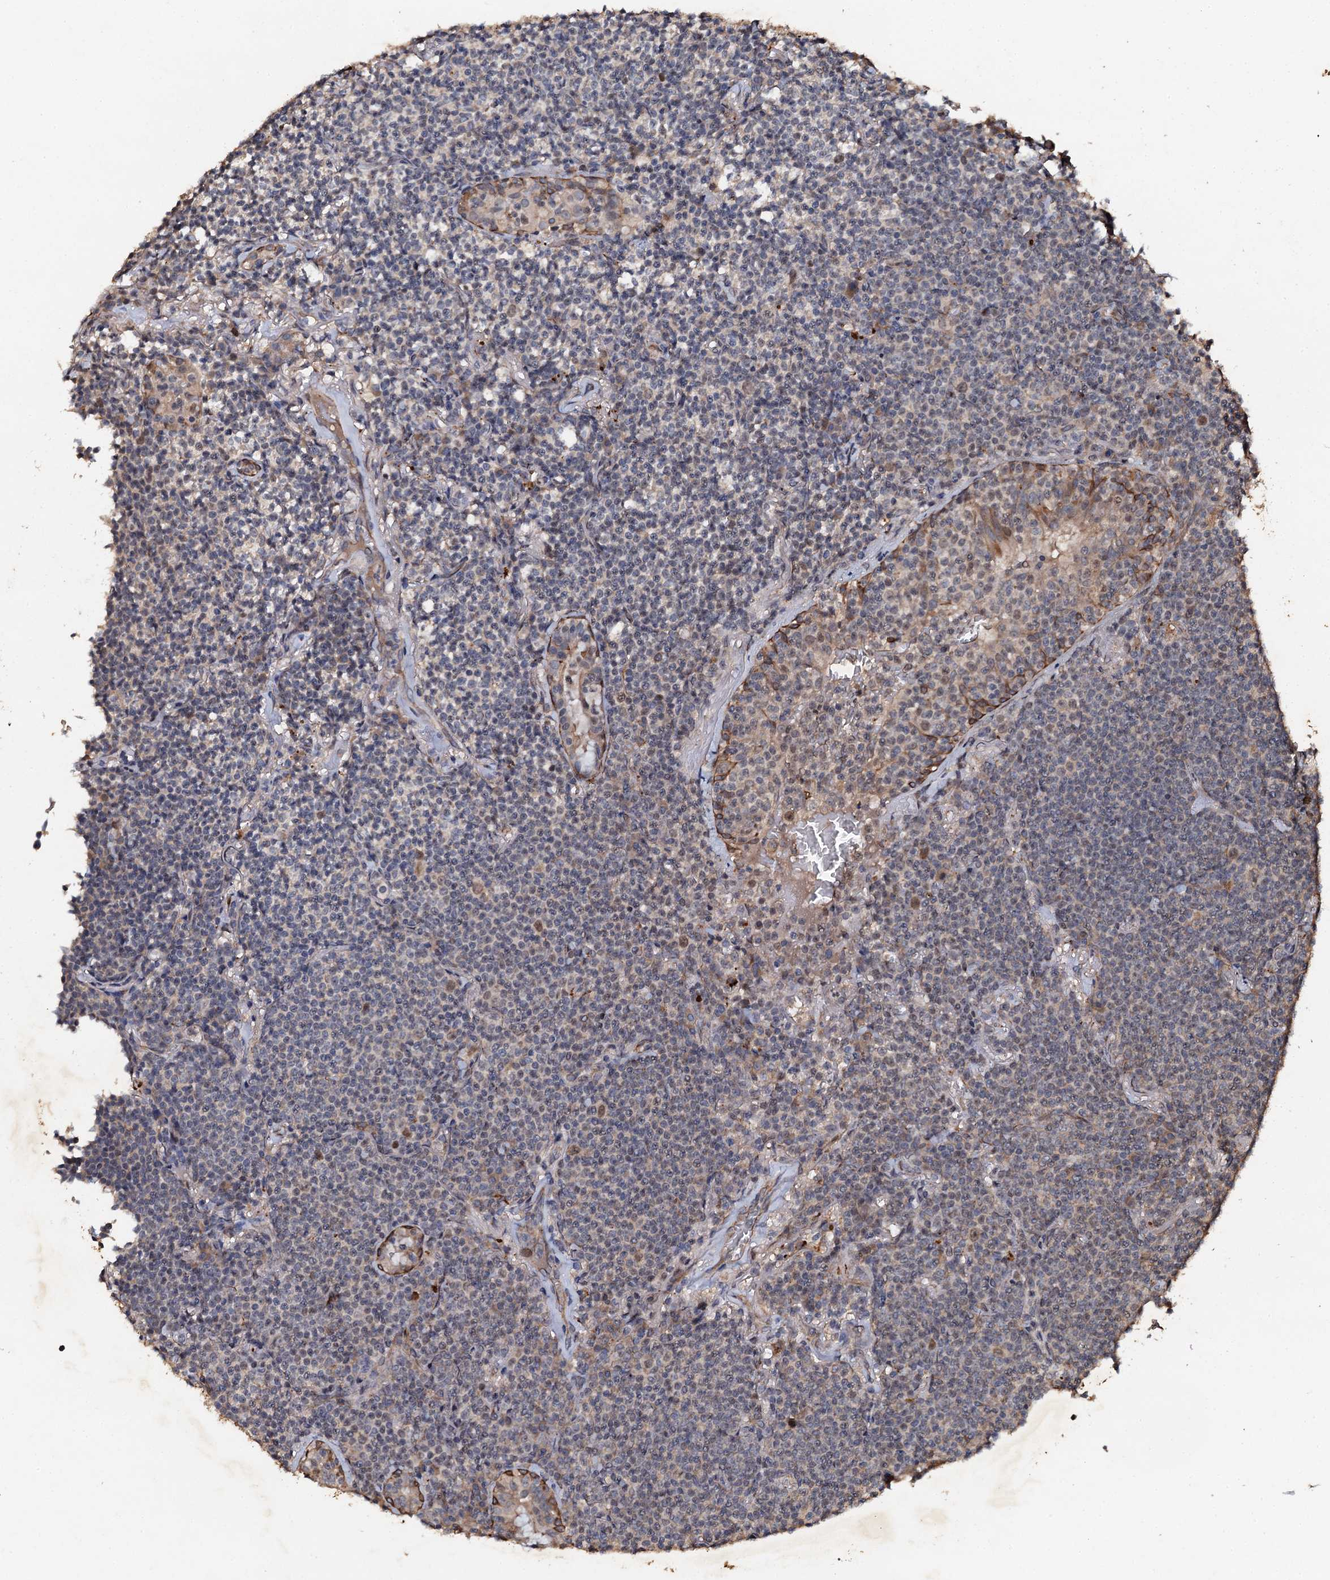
{"staining": {"intensity": "negative", "quantity": "none", "location": "none"}, "tissue": "lymphoma", "cell_type": "Tumor cells", "image_type": "cancer", "snomed": [{"axis": "morphology", "description": "Malignant lymphoma, non-Hodgkin's type, Low grade"}, {"axis": "topography", "description": "Lung"}], "caption": "Immunohistochemical staining of low-grade malignant lymphoma, non-Hodgkin's type reveals no significant expression in tumor cells.", "gene": "ADAMTS10", "patient": {"sex": "female", "age": 71}}